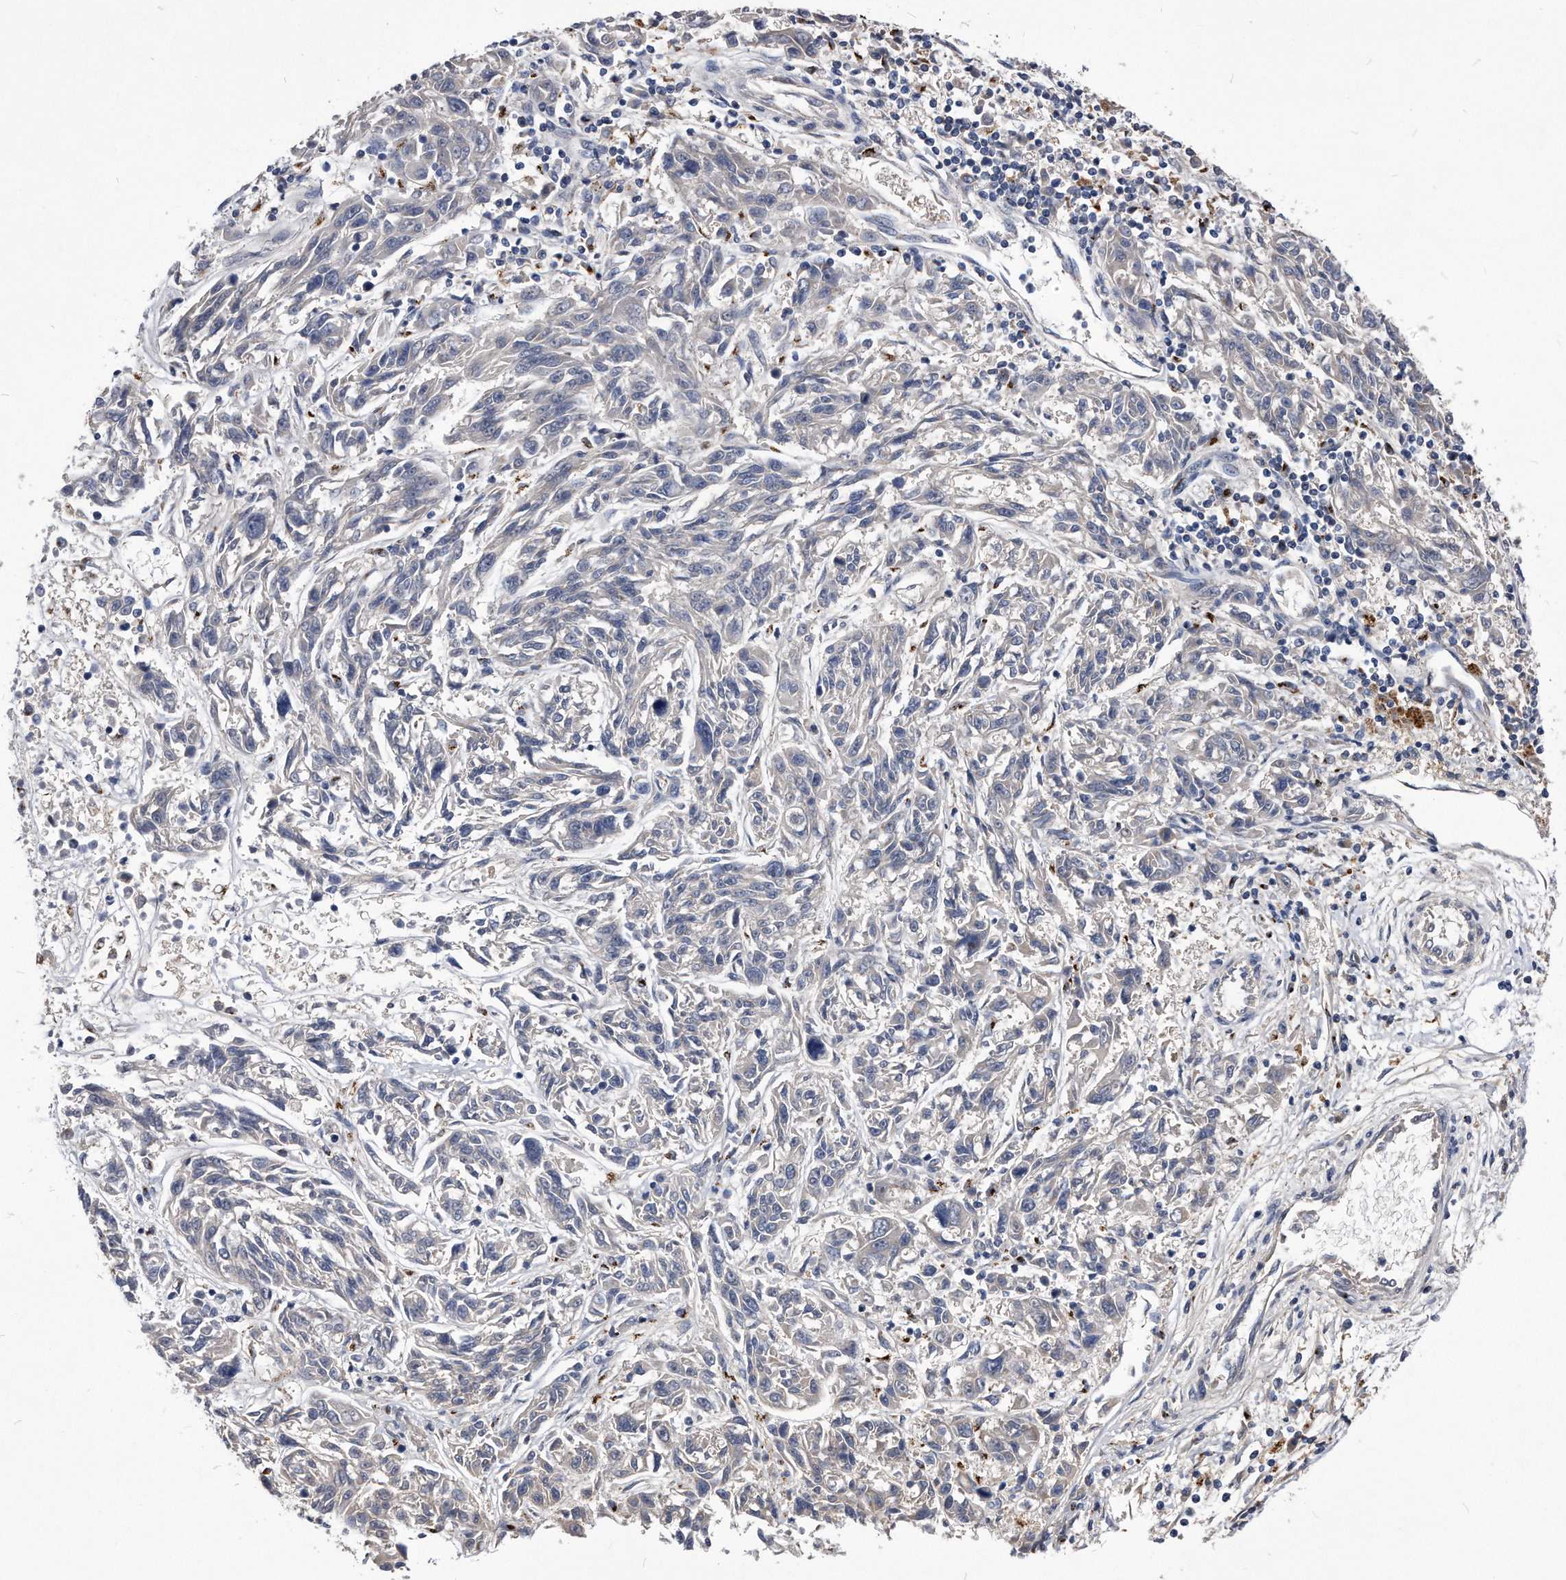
{"staining": {"intensity": "negative", "quantity": "none", "location": "none"}, "tissue": "melanoma", "cell_type": "Tumor cells", "image_type": "cancer", "snomed": [{"axis": "morphology", "description": "Malignant melanoma, NOS"}, {"axis": "topography", "description": "Skin"}], "caption": "The micrograph demonstrates no significant staining in tumor cells of malignant melanoma. Nuclei are stained in blue.", "gene": "MGAT4A", "patient": {"sex": "male", "age": 53}}